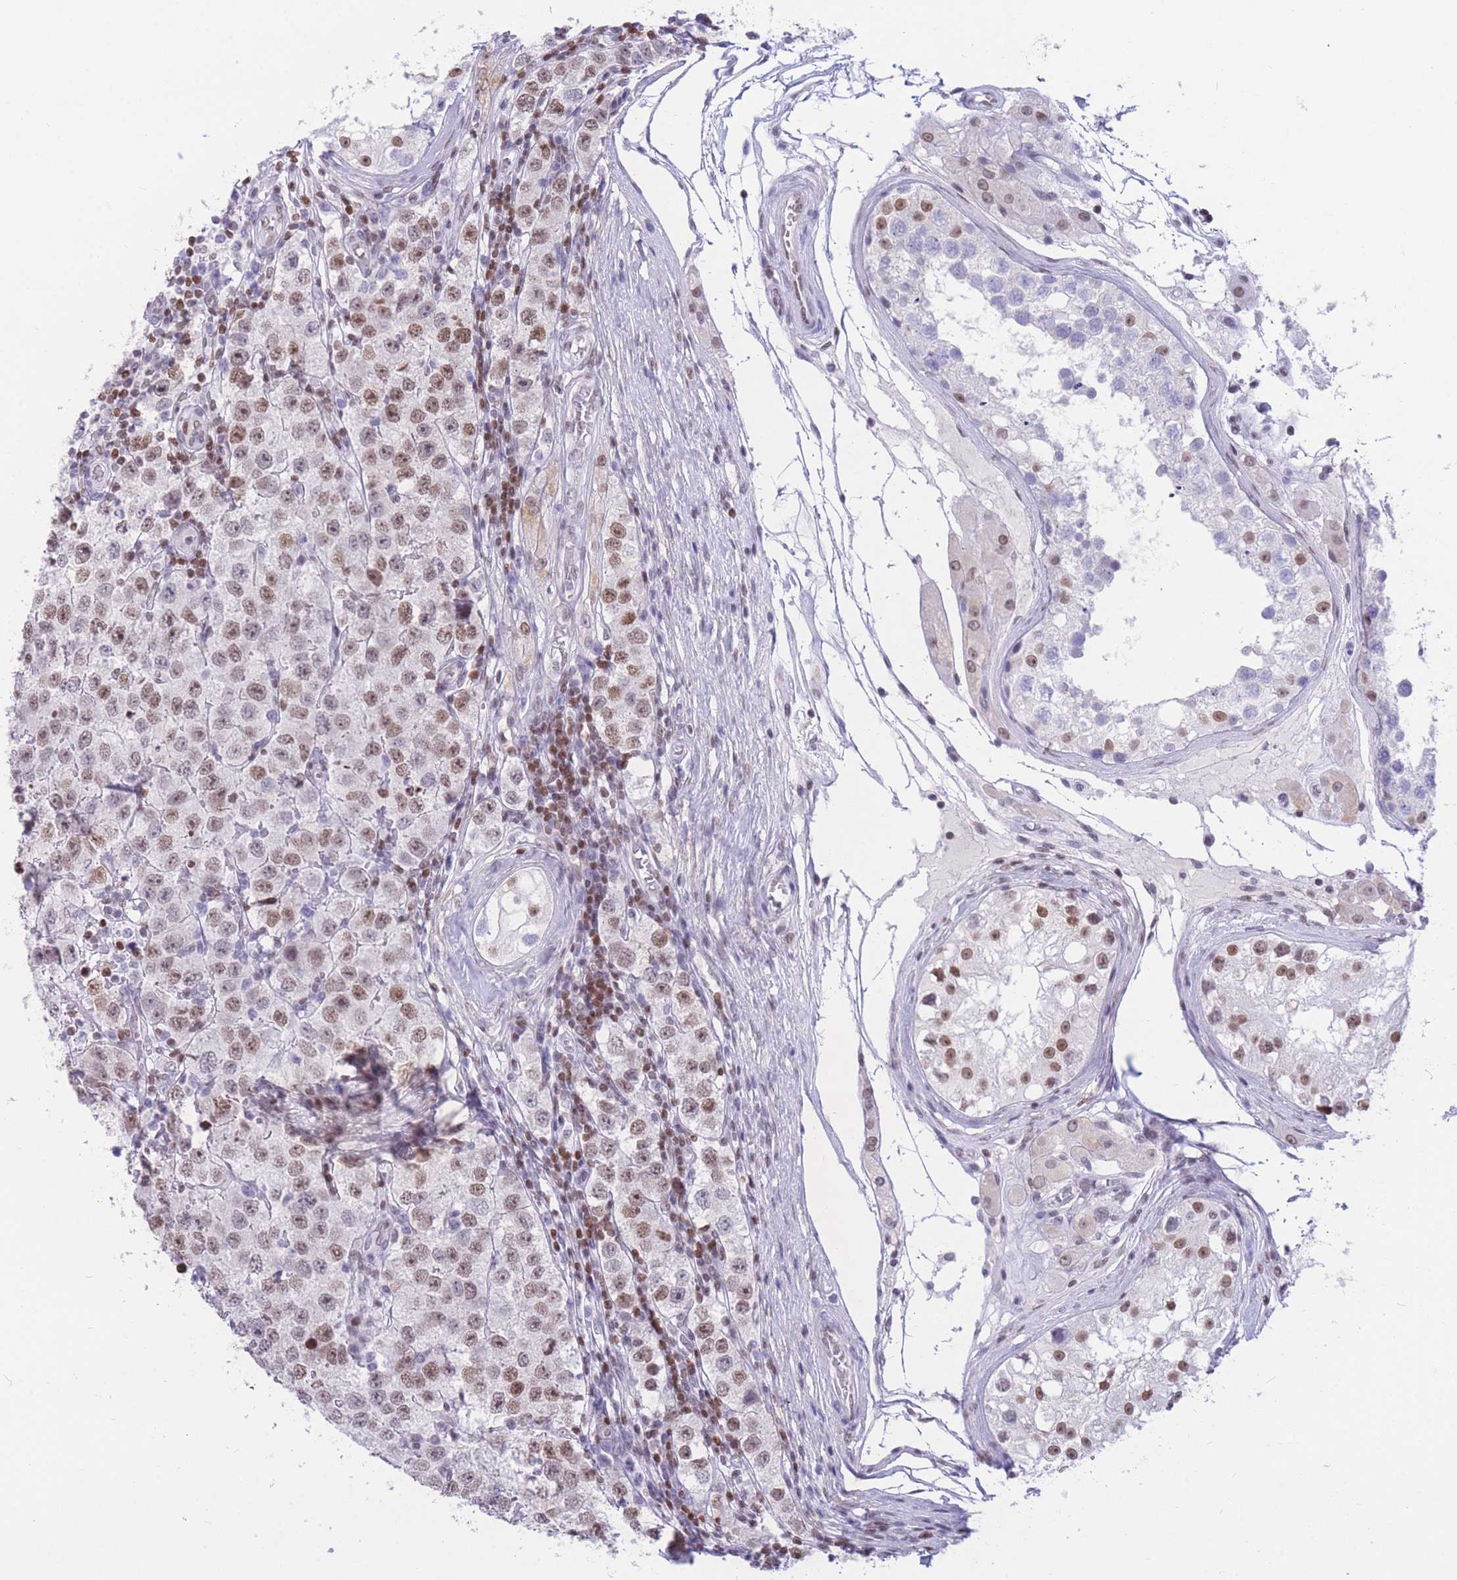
{"staining": {"intensity": "moderate", "quantity": ">75%", "location": "nuclear"}, "tissue": "testis cancer", "cell_type": "Tumor cells", "image_type": "cancer", "snomed": [{"axis": "morphology", "description": "Seminoma, NOS"}, {"axis": "topography", "description": "Testis"}], "caption": "Testis cancer (seminoma) tissue displays moderate nuclear expression in approximately >75% of tumor cells, visualized by immunohistochemistry.", "gene": "HMGN1", "patient": {"sex": "male", "age": 34}}